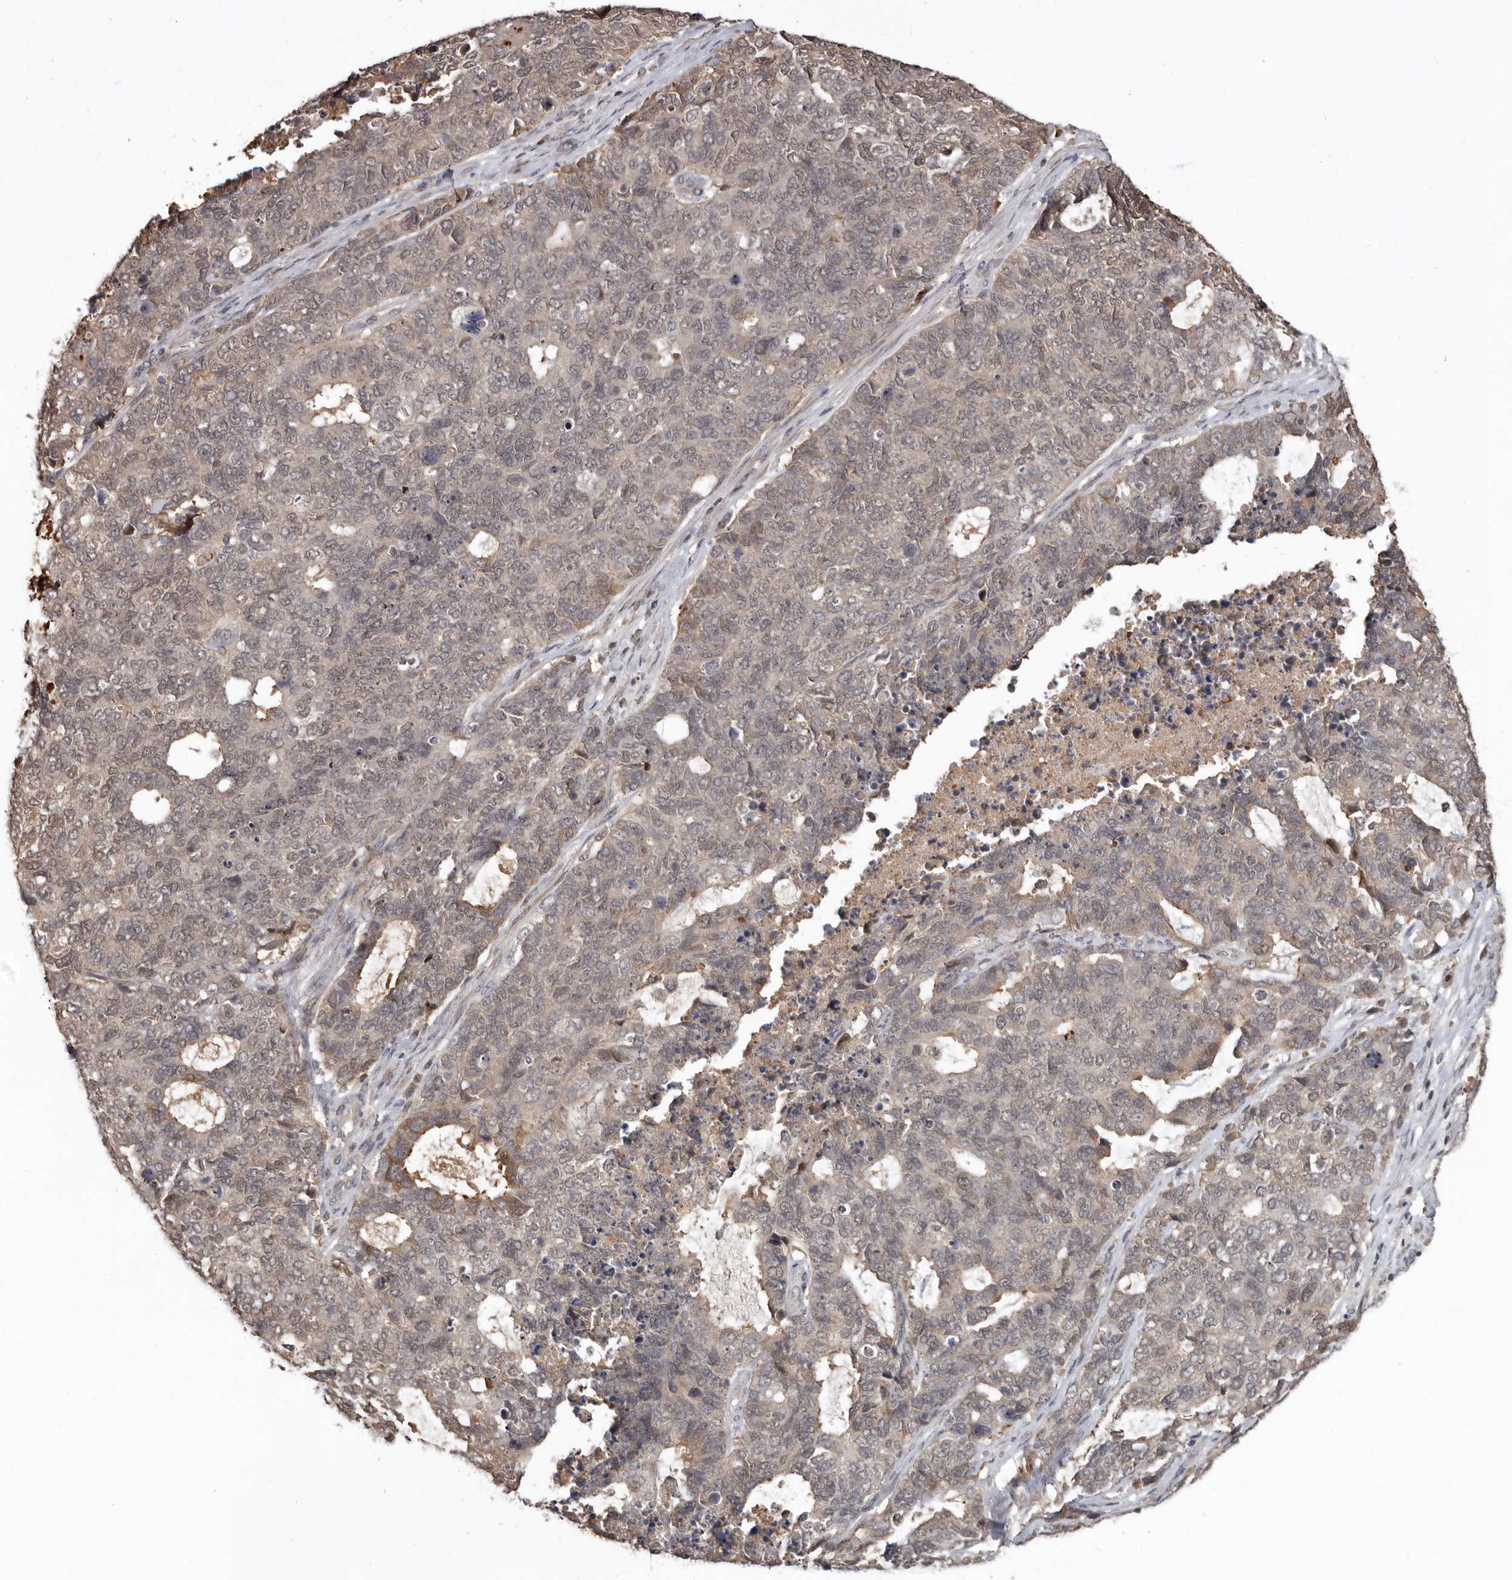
{"staining": {"intensity": "moderate", "quantity": "25%-75%", "location": "cytoplasmic/membranous,nuclear"}, "tissue": "cervical cancer", "cell_type": "Tumor cells", "image_type": "cancer", "snomed": [{"axis": "morphology", "description": "Squamous cell carcinoma, NOS"}, {"axis": "topography", "description": "Cervix"}], "caption": "Squamous cell carcinoma (cervical) stained with DAB (3,3'-diaminobenzidine) immunohistochemistry (IHC) displays medium levels of moderate cytoplasmic/membranous and nuclear expression in about 25%-75% of tumor cells.", "gene": "LRGUK", "patient": {"sex": "female", "age": 63}}